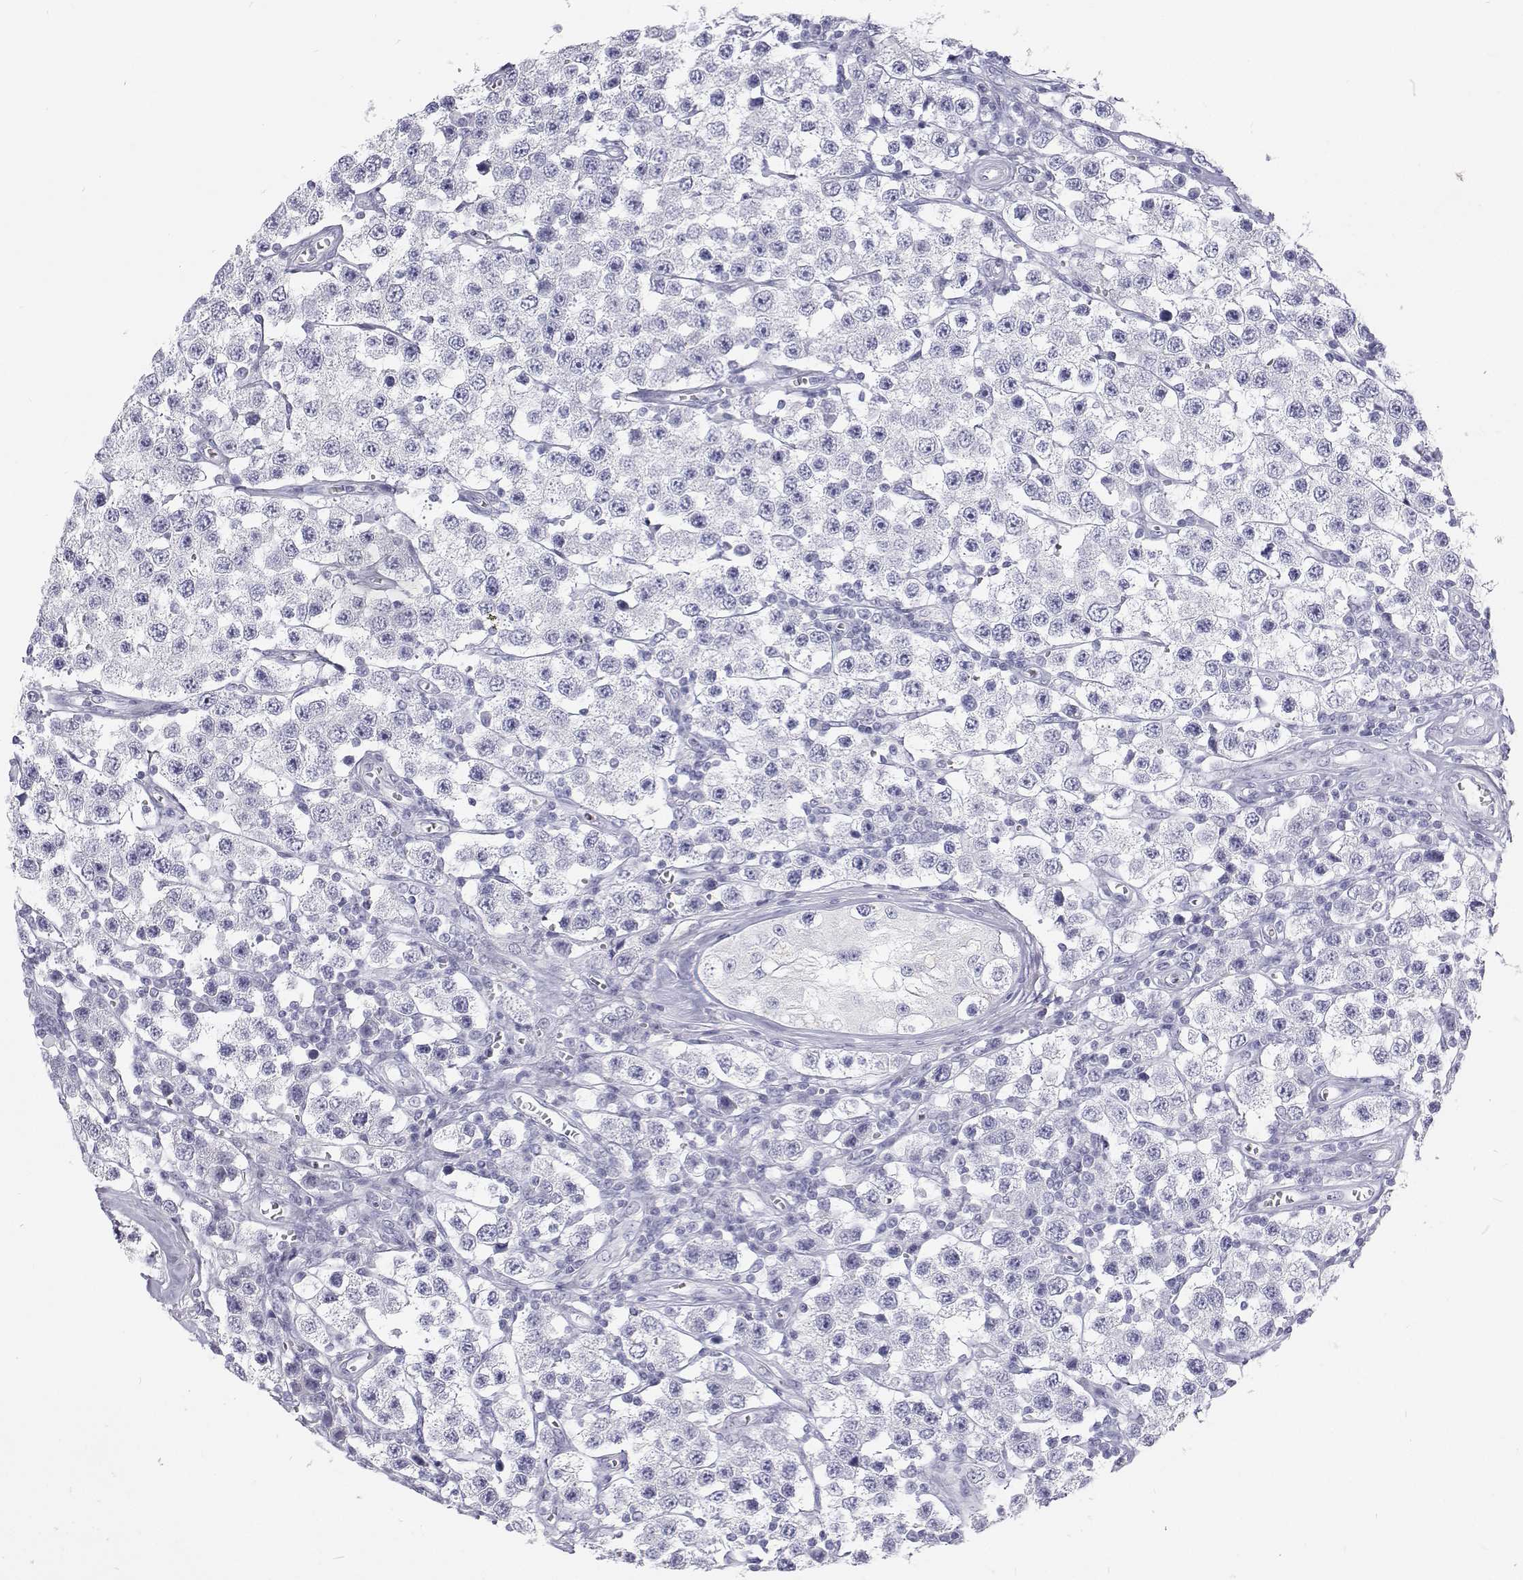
{"staining": {"intensity": "negative", "quantity": "none", "location": "none"}, "tissue": "testis cancer", "cell_type": "Tumor cells", "image_type": "cancer", "snomed": [{"axis": "morphology", "description": "Seminoma, NOS"}, {"axis": "topography", "description": "Testis"}], "caption": "Tumor cells show no significant staining in testis seminoma. The staining is performed using DAB (3,3'-diaminobenzidine) brown chromogen with nuclei counter-stained in using hematoxylin.", "gene": "TTN", "patient": {"sex": "male", "age": 34}}